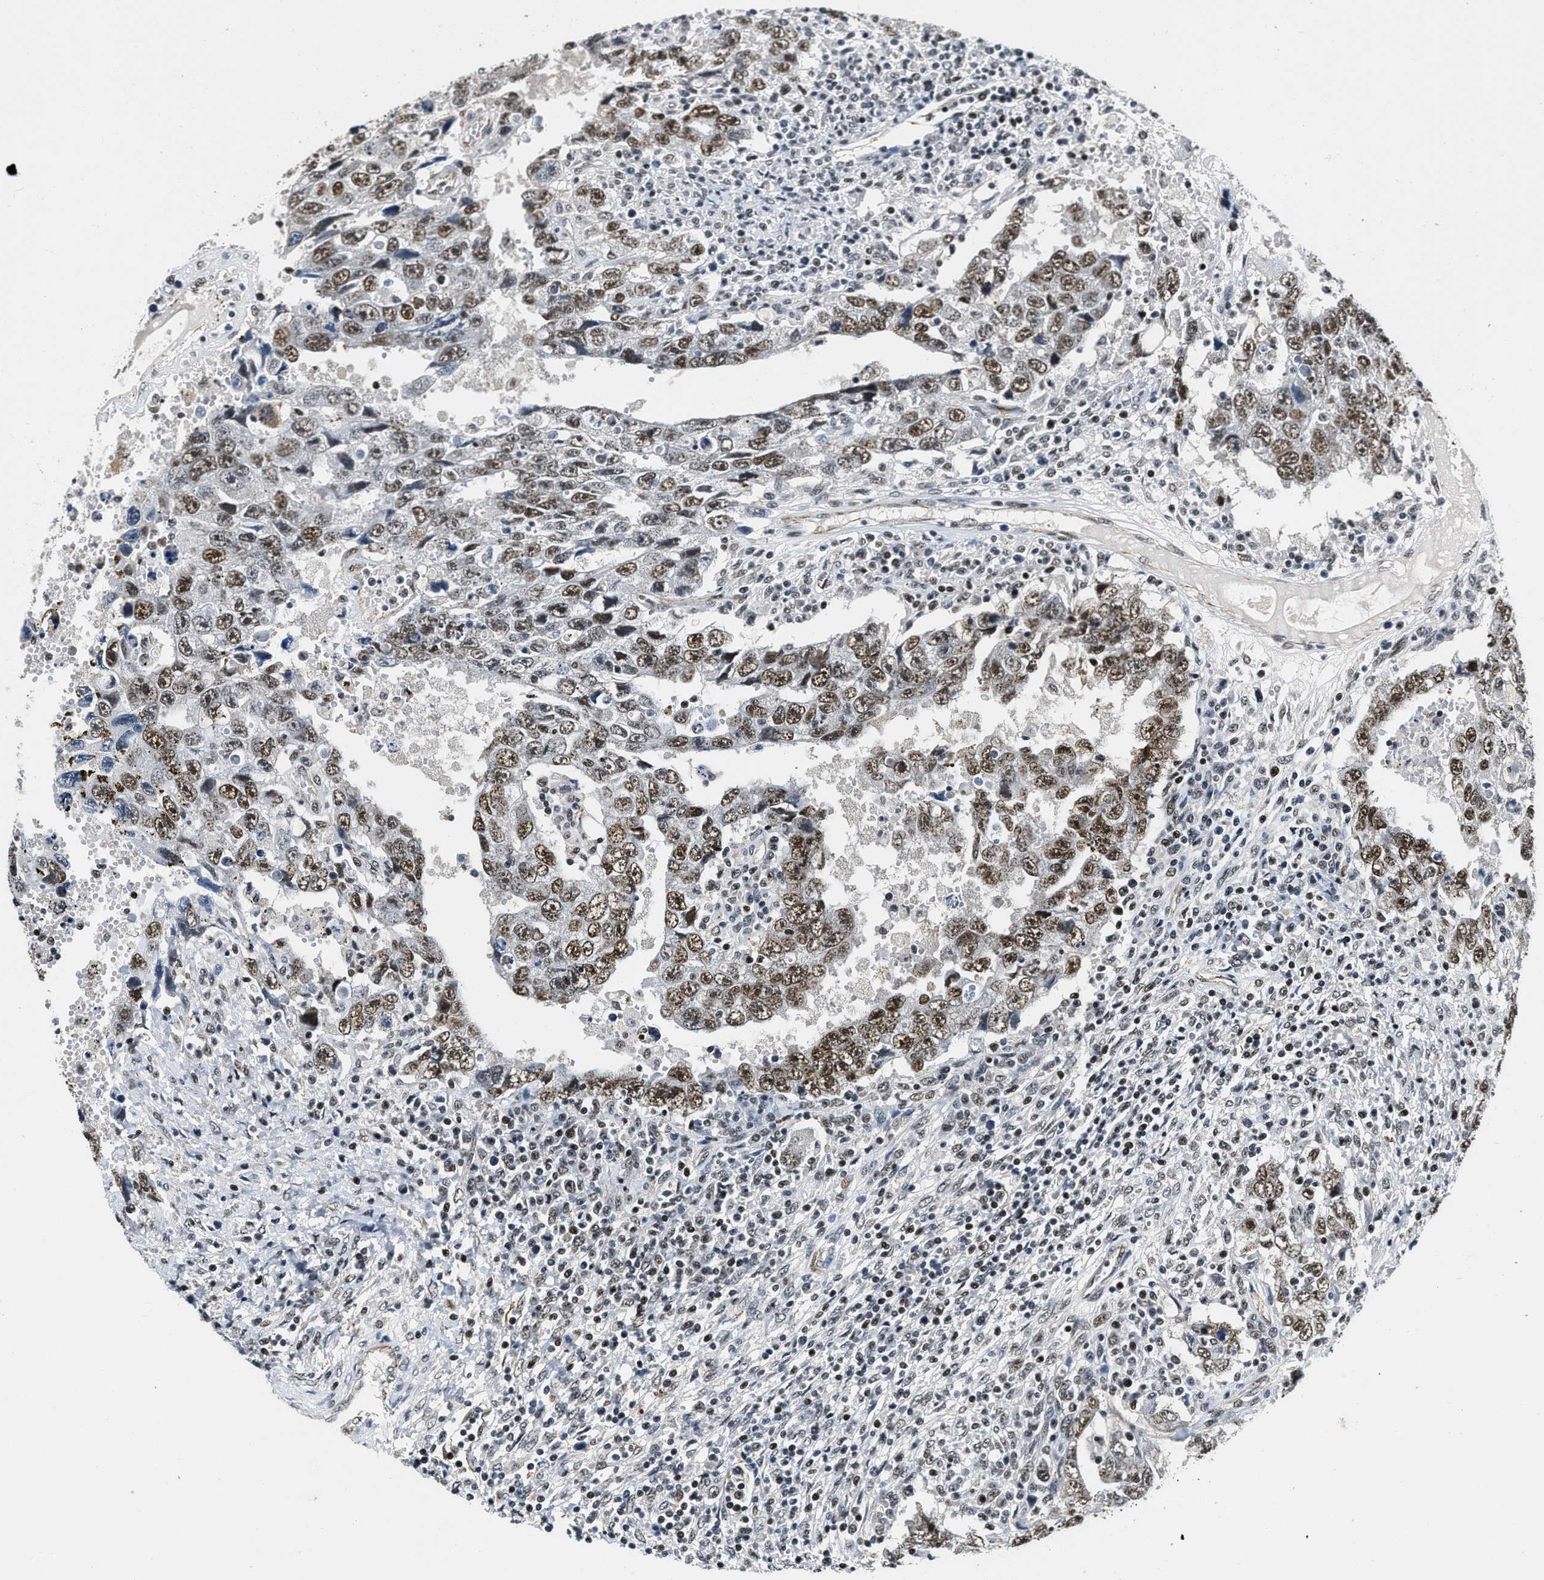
{"staining": {"intensity": "moderate", "quantity": ">75%", "location": "nuclear"}, "tissue": "testis cancer", "cell_type": "Tumor cells", "image_type": "cancer", "snomed": [{"axis": "morphology", "description": "Carcinoma, Embryonal, NOS"}, {"axis": "topography", "description": "Testis"}], "caption": "Testis cancer stained with DAB (3,3'-diaminobenzidine) immunohistochemistry (IHC) reveals medium levels of moderate nuclear positivity in about >75% of tumor cells.", "gene": "CCNE1", "patient": {"sex": "male", "age": 26}}